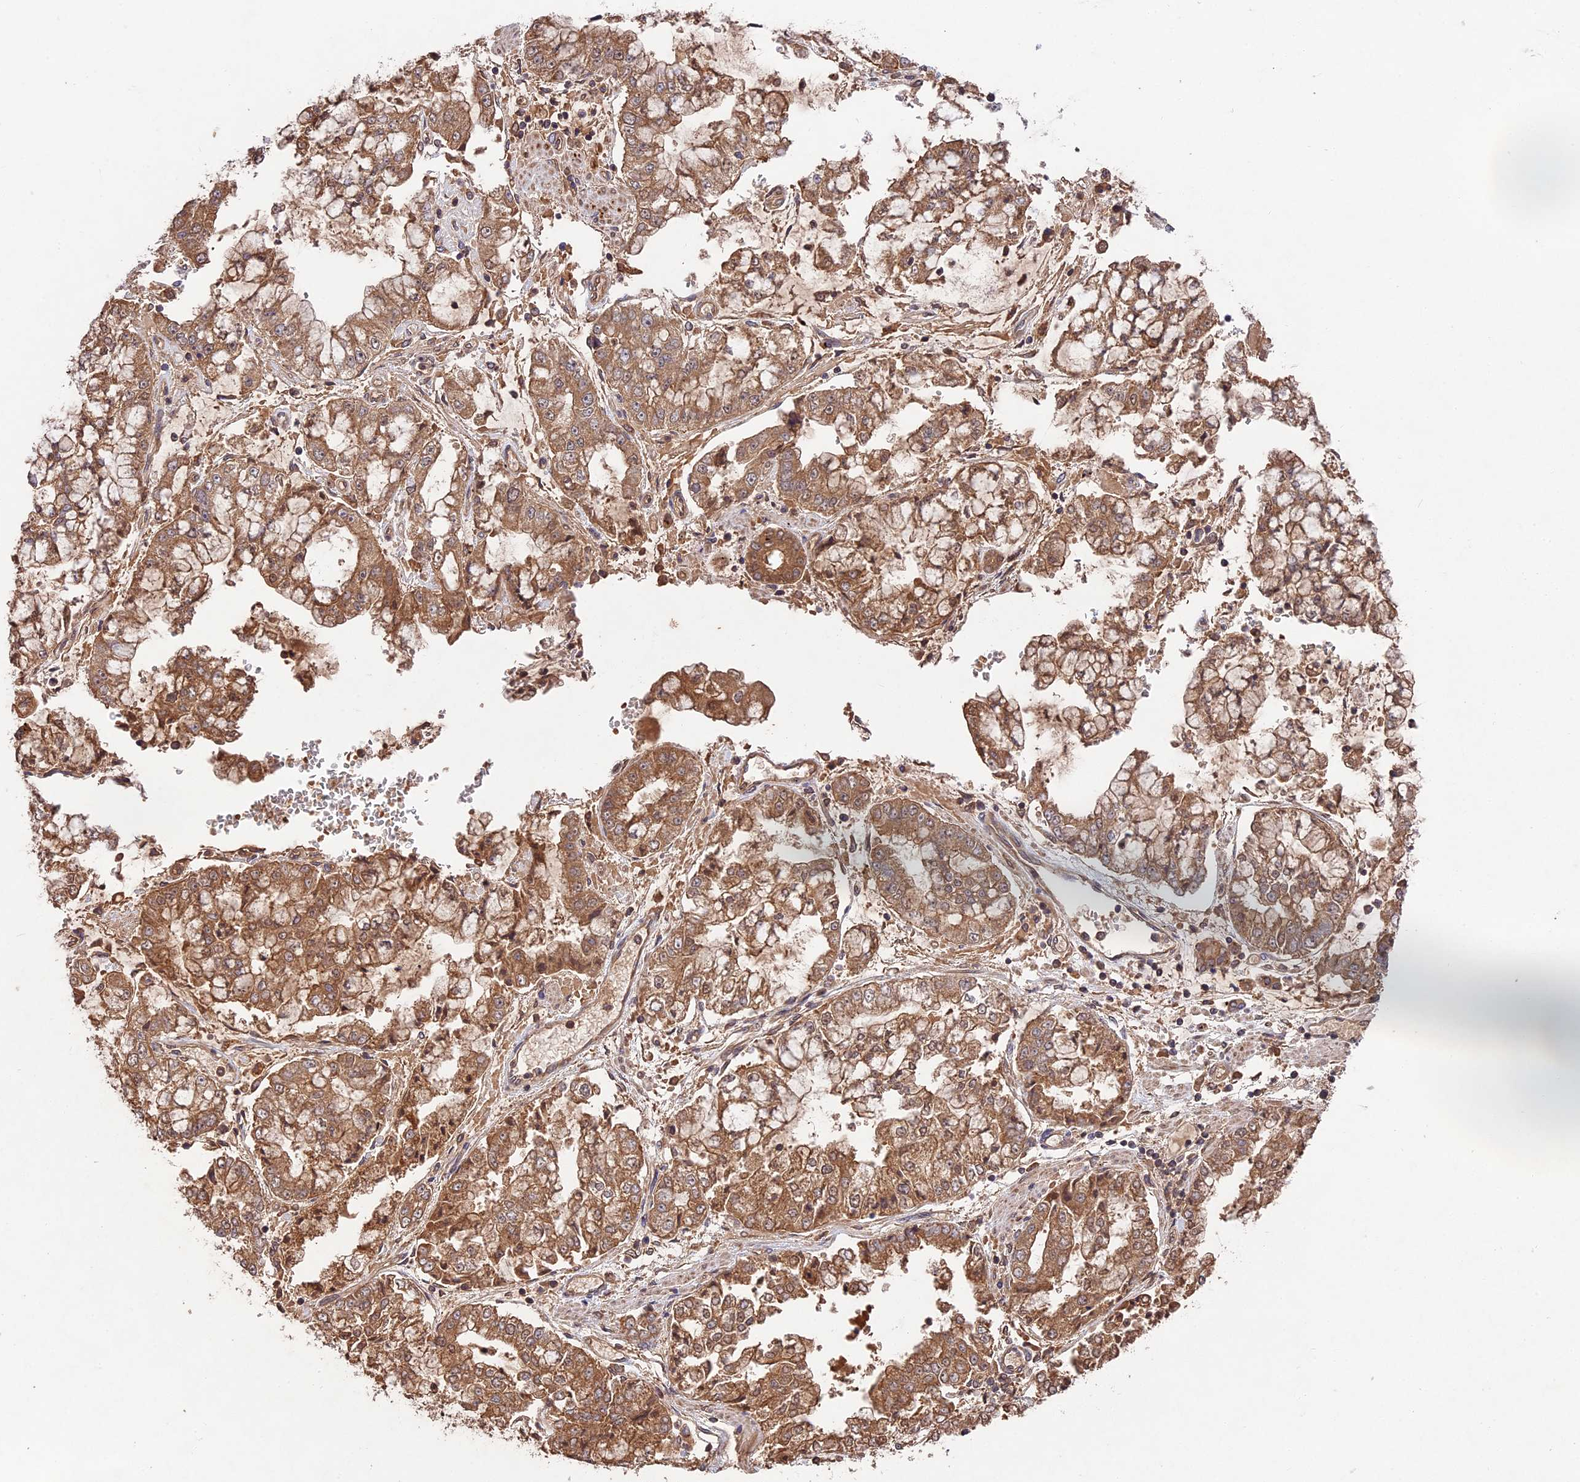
{"staining": {"intensity": "moderate", "quantity": ">75%", "location": "cytoplasmic/membranous"}, "tissue": "stomach cancer", "cell_type": "Tumor cells", "image_type": "cancer", "snomed": [{"axis": "morphology", "description": "Adenocarcinoma, NOS"}, {"axis": "topography", "description": "Stomach"}], "caption": "The immunohistochemical stain shows moderate cytoplasmic/membranous staining in tumor cells of adenocarcinoma (stomach) tissue. Nuclei are stained in blue.", "gene": "CHAC1", "patient": {"sex": "male", "age": 76}}